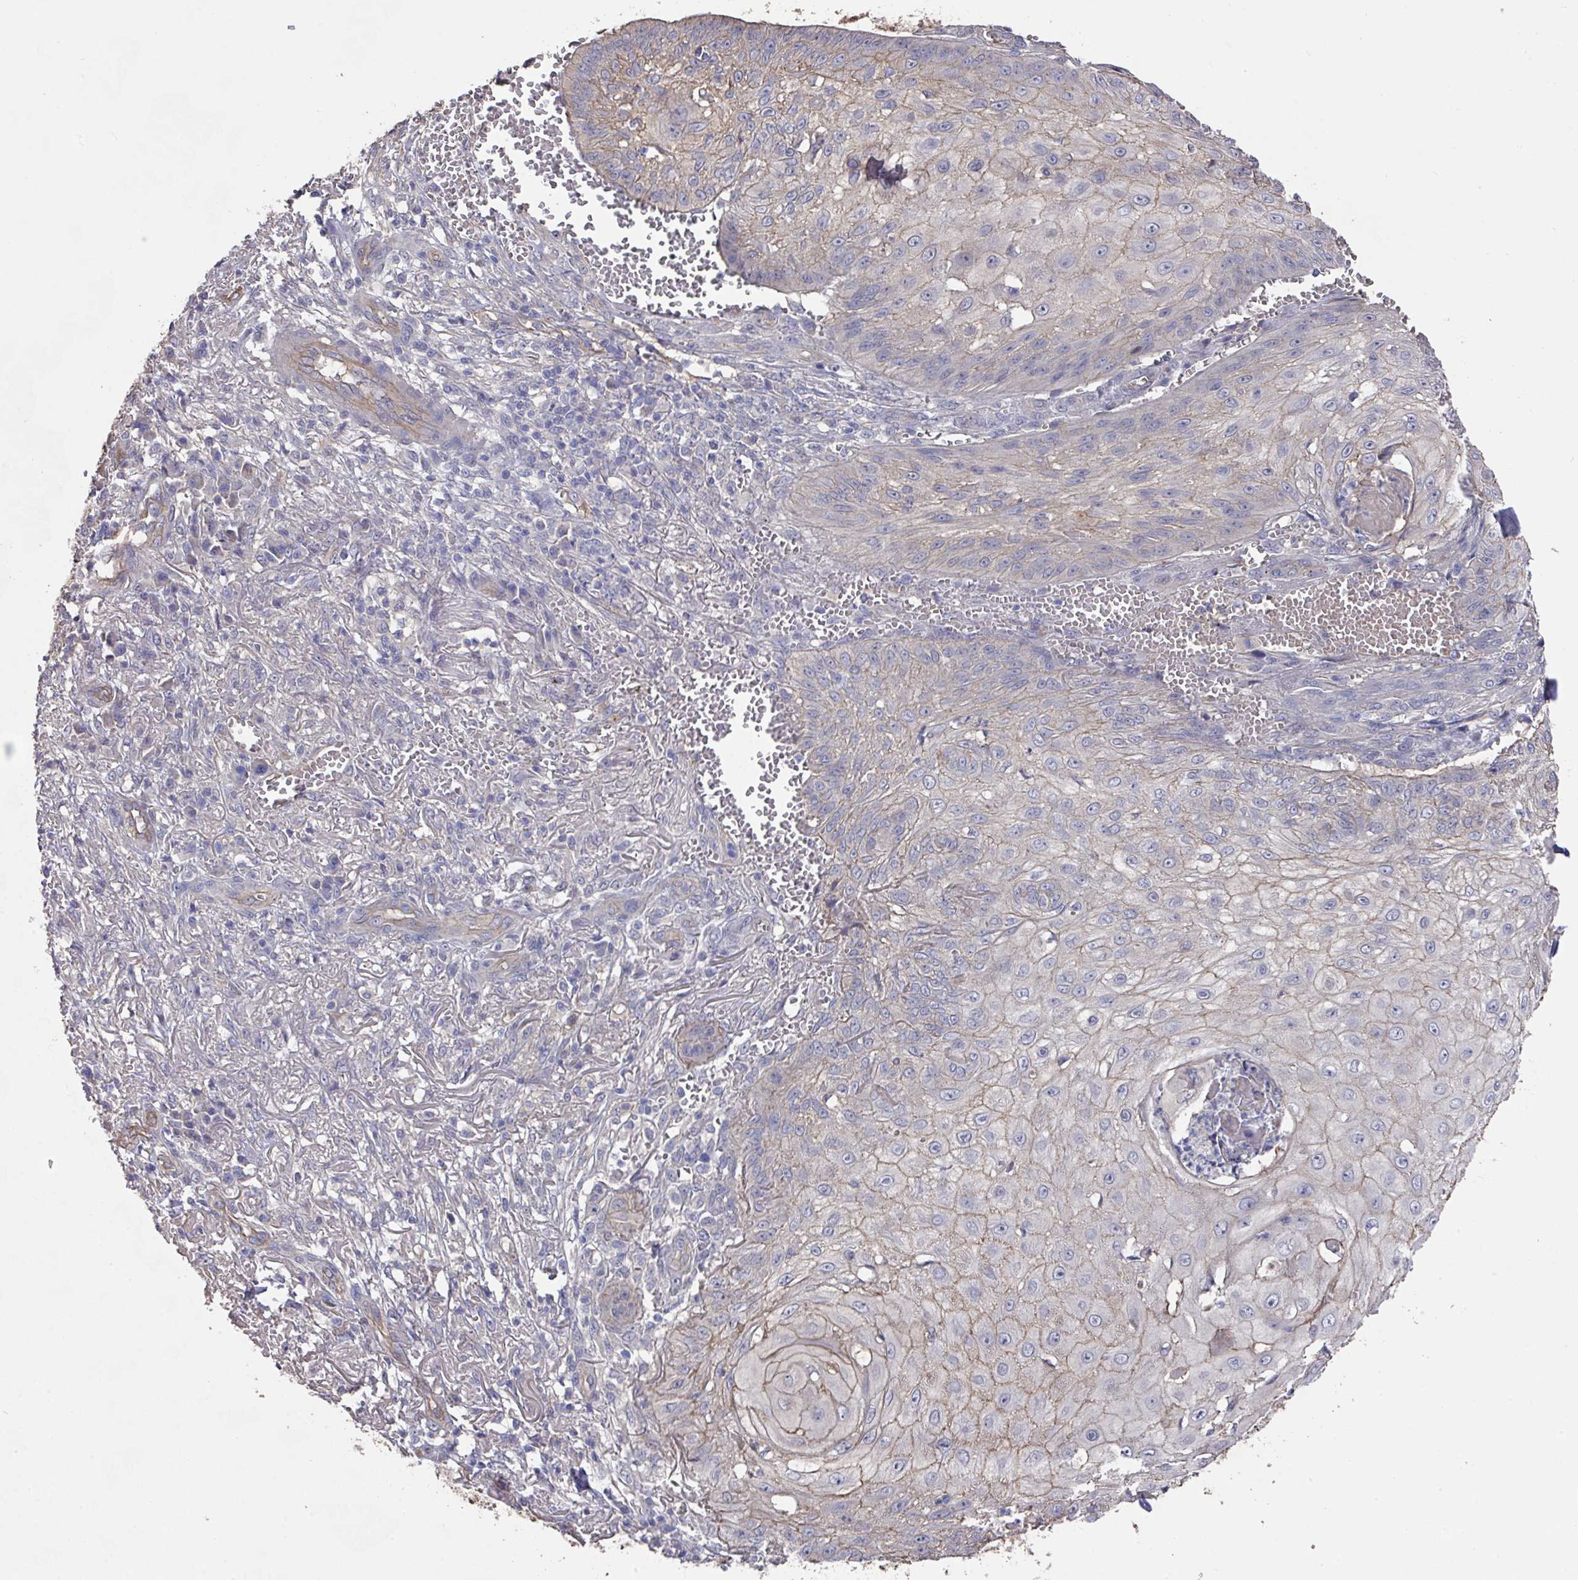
{"staining": {"intensity": "negative", "quantity": "none", "location": "none"}, "tissue": "skin cancer", "cell_type": "Tumor cells", "image_type": "cancer", "snomed": [{"axis": "morphology", "description": "Squamous cell carcinoma, NOS"}, {"axis": "topography", "description": "Skin"}], "caption": "DAB immunohistochemical staining of human skin cancer (squamous cell carcinoma) displays no significant staining in tumor cells. (DAB immunohistochemistry visualized using brightfield microscopy, high magnification).", "gene": "PRR5", "patient": {"sex": "male", "age": 70}}